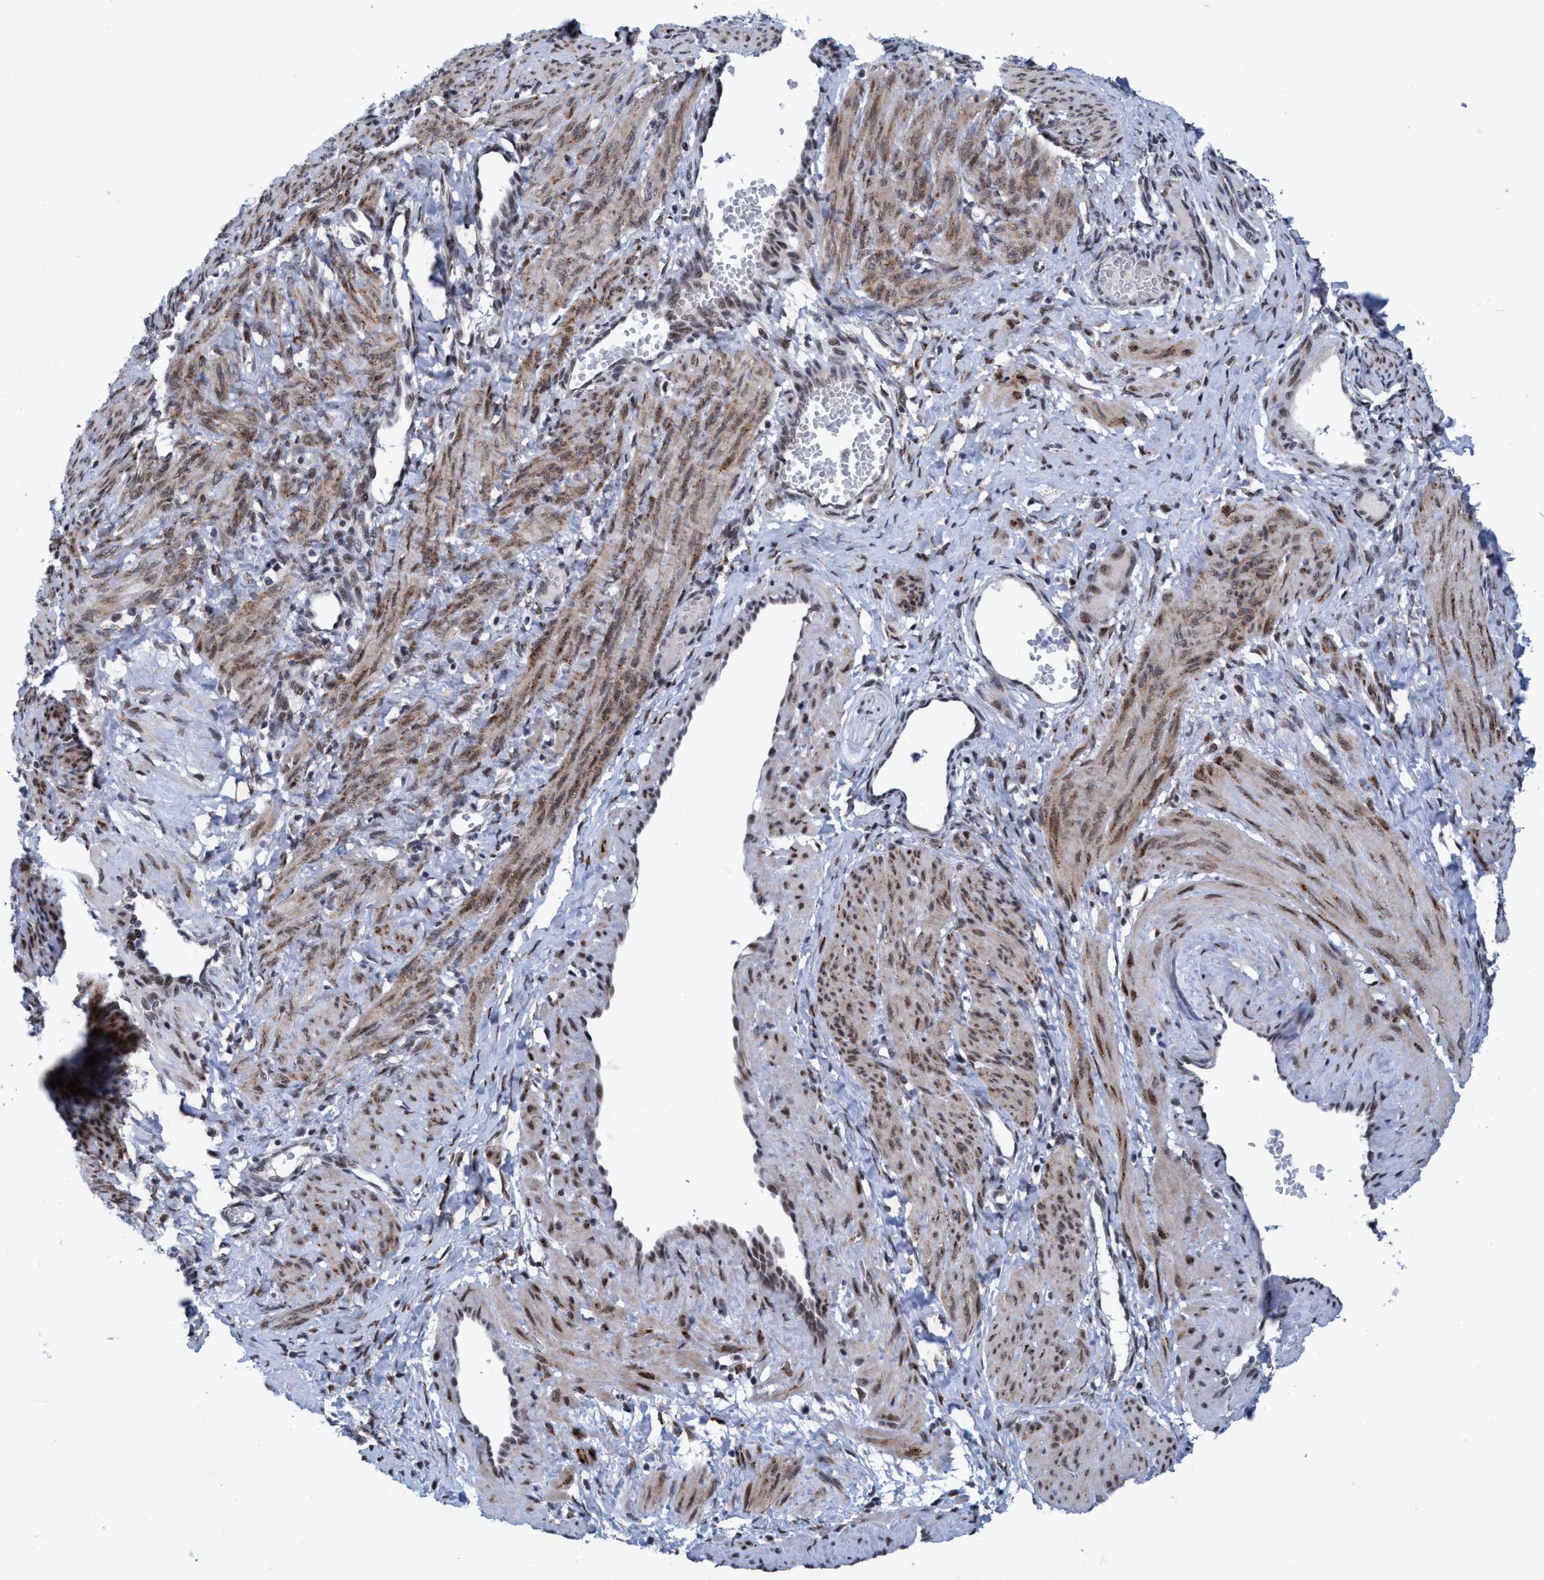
{"staining": {"intensity": "moderate", "quantity": "25%-75%", "location": "cytoplasmic/membranous,nuclear"}, "tissue": "smooth muscle", "cell_type": "Smooth muscle cells", "image_type": "normal", "snomed": [{"axis": "morphology", "description": "Normal tissue, NOS"}, {"axis": "topography", "description": "Endometrium"}], "caption": "Immunohistochemistry (IHC) of normal smooth muscle exhibits medium levels of moderate cytoplasmic/membranous,nuclear expression in about 25%-75% of smooth muscle cells.", "gene": "GLT6D1", "patient": {"sex": "female", "age": 33}}